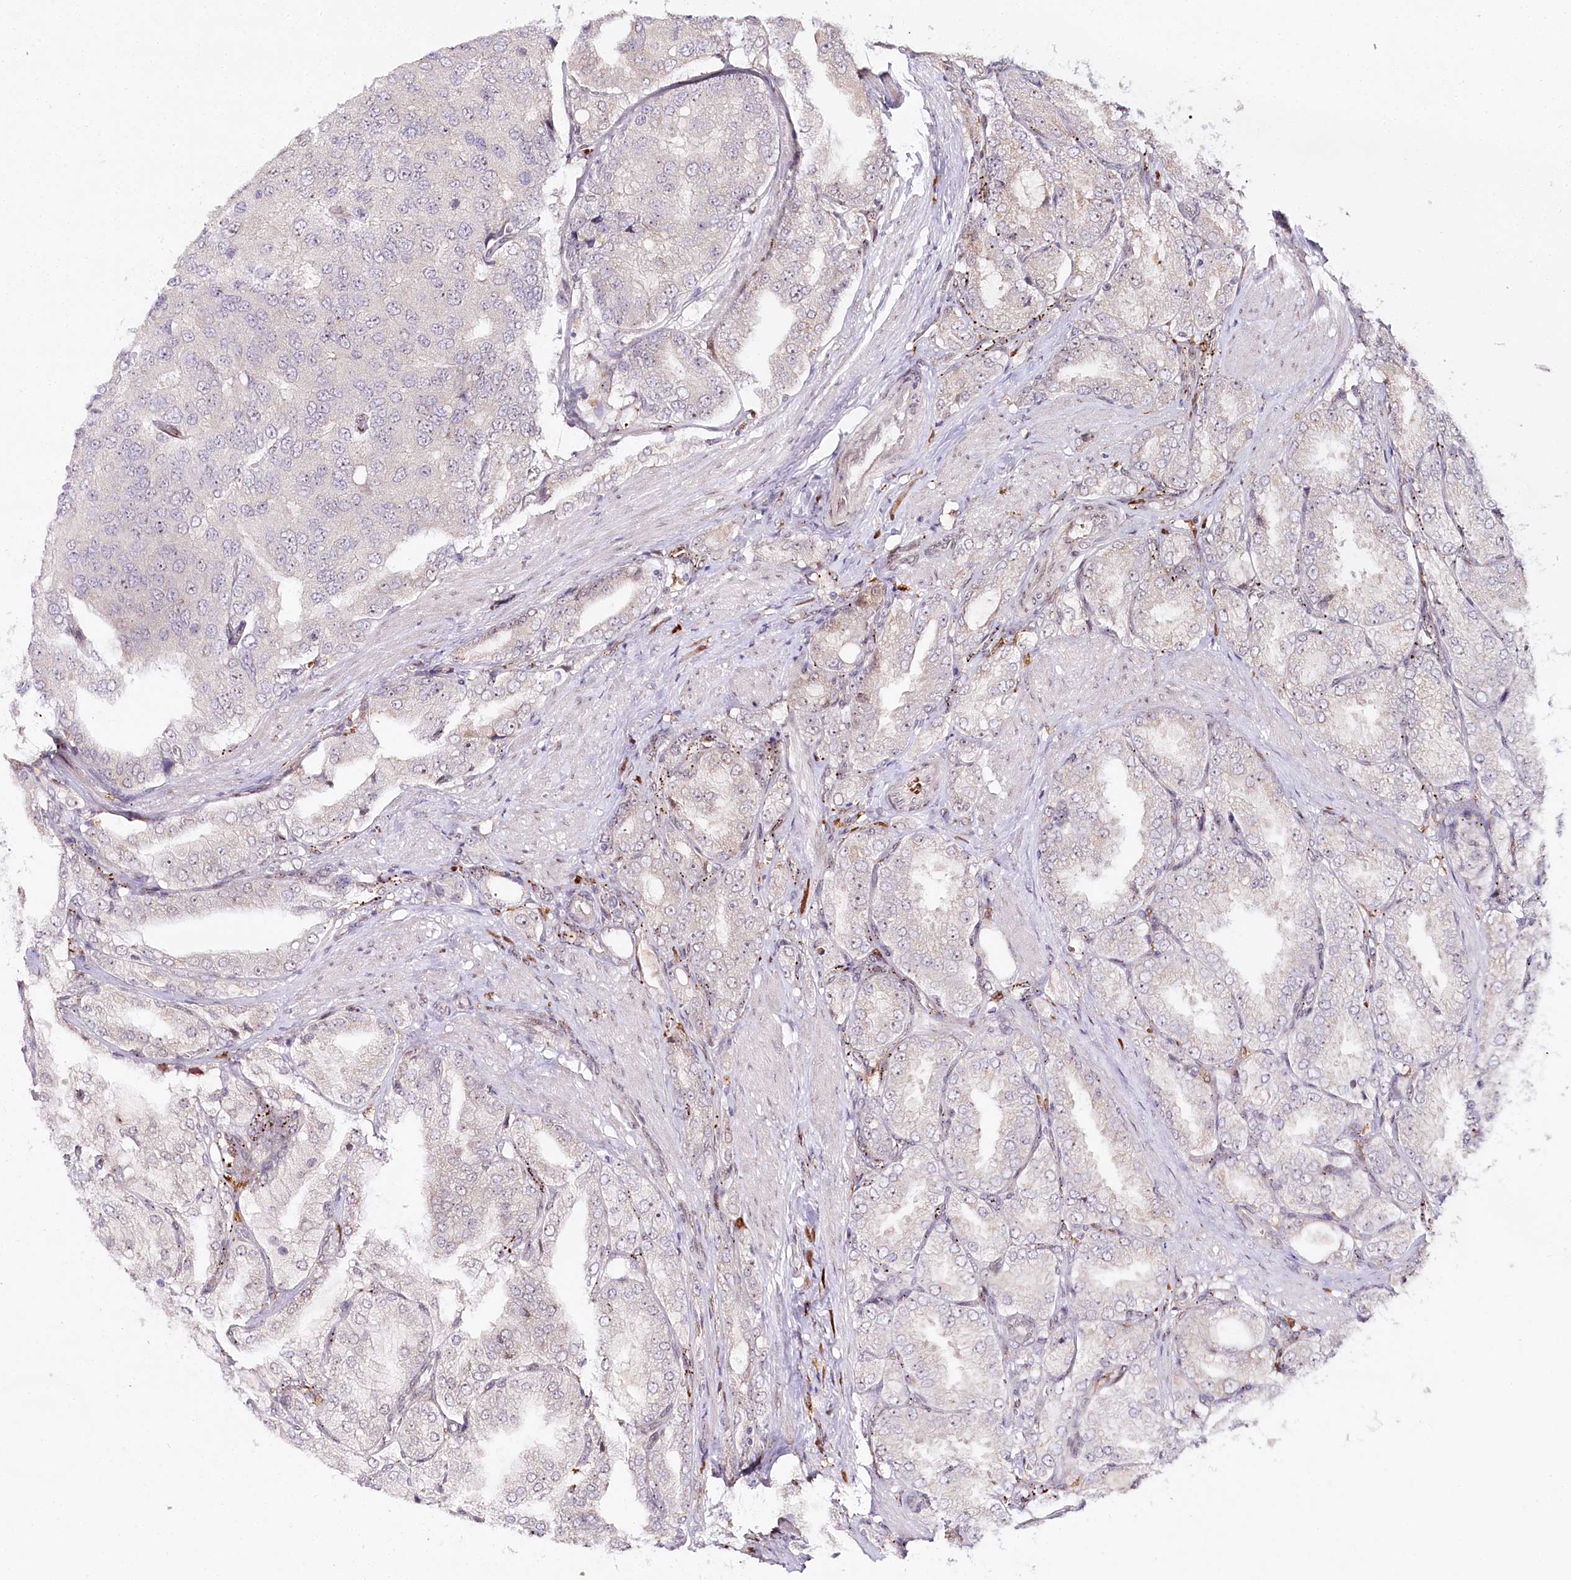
{"staining": {"intensity": "negative", "quantity": "none", "location": "none"}, "tissue": "prostate cancer", "cell_type": "Tumor cells", "image_type": "cancer", "snomed": [{"axis": "morphology", "description": "Adenocarcinoma, High grade"}, {"axis": "topography", "description": "Prostate"}], "caption": "High-grade adenocarcinoma (prostate) was stained to show a protein in brown. There is no significant staining in tumor cells.", "gene": "WDR36", "patient": {"sex": "male", "age": 50}}